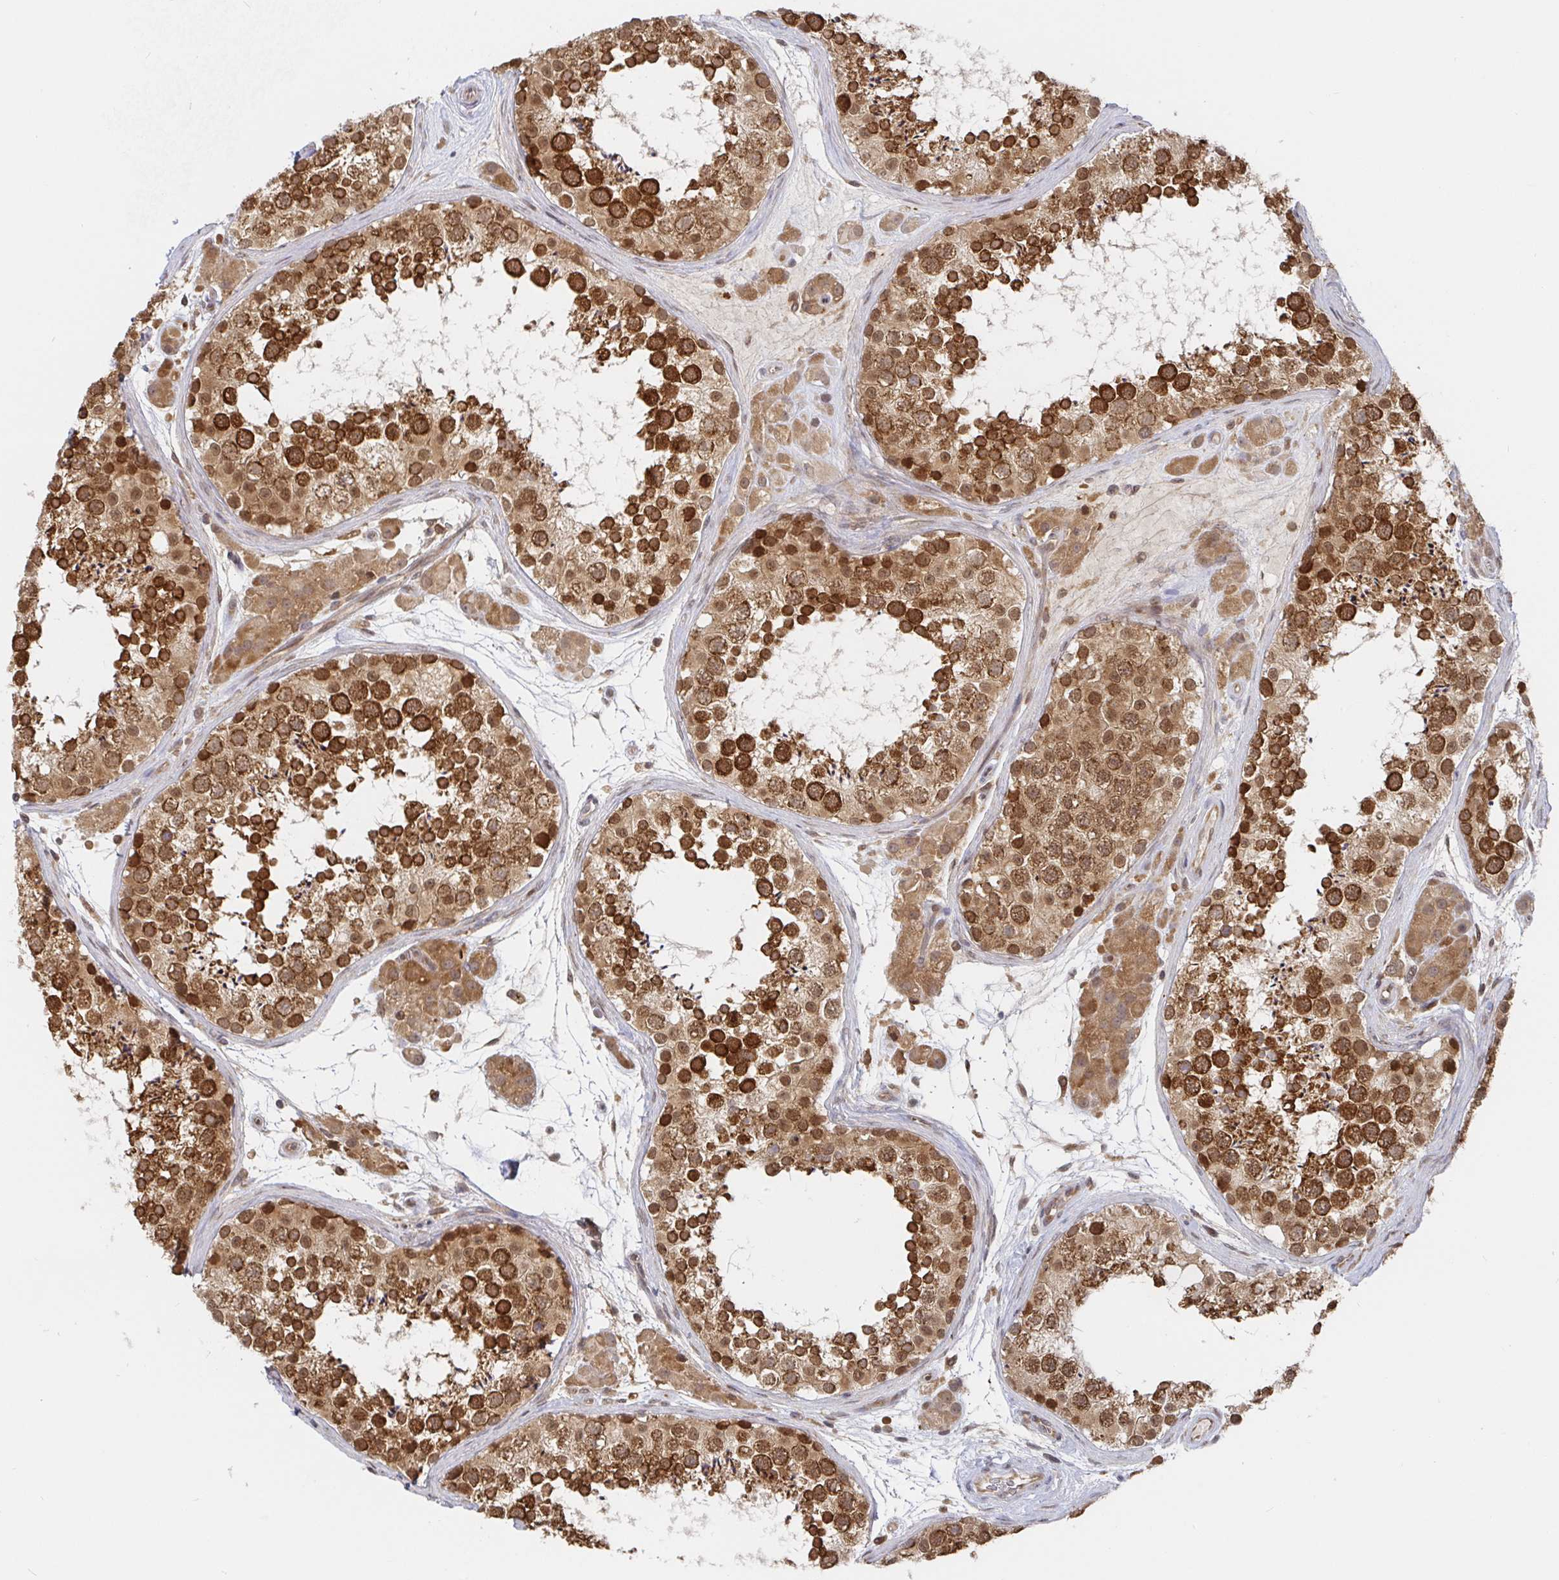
{"staining": {"intensity": "strong", "quantity": ">75%", "location": "cytoplasmic/membranous"}, "tissue": "testis", "cell_type": "Cells in seminiferous ducts", "image_type": "normal", "snomed": [{"axis": "morphology", "description": "Normal tissue, NOS"}, {"axis": "topography", "description": "Testis"}], "caption": "IHC of benign testis displays high levels of strong cytoplasmic/membranous expression in approximately >75% of cells in seminiferous ducts.", "gene": "ALG1L2", "patient": {"sex": "male", "age": 41}}